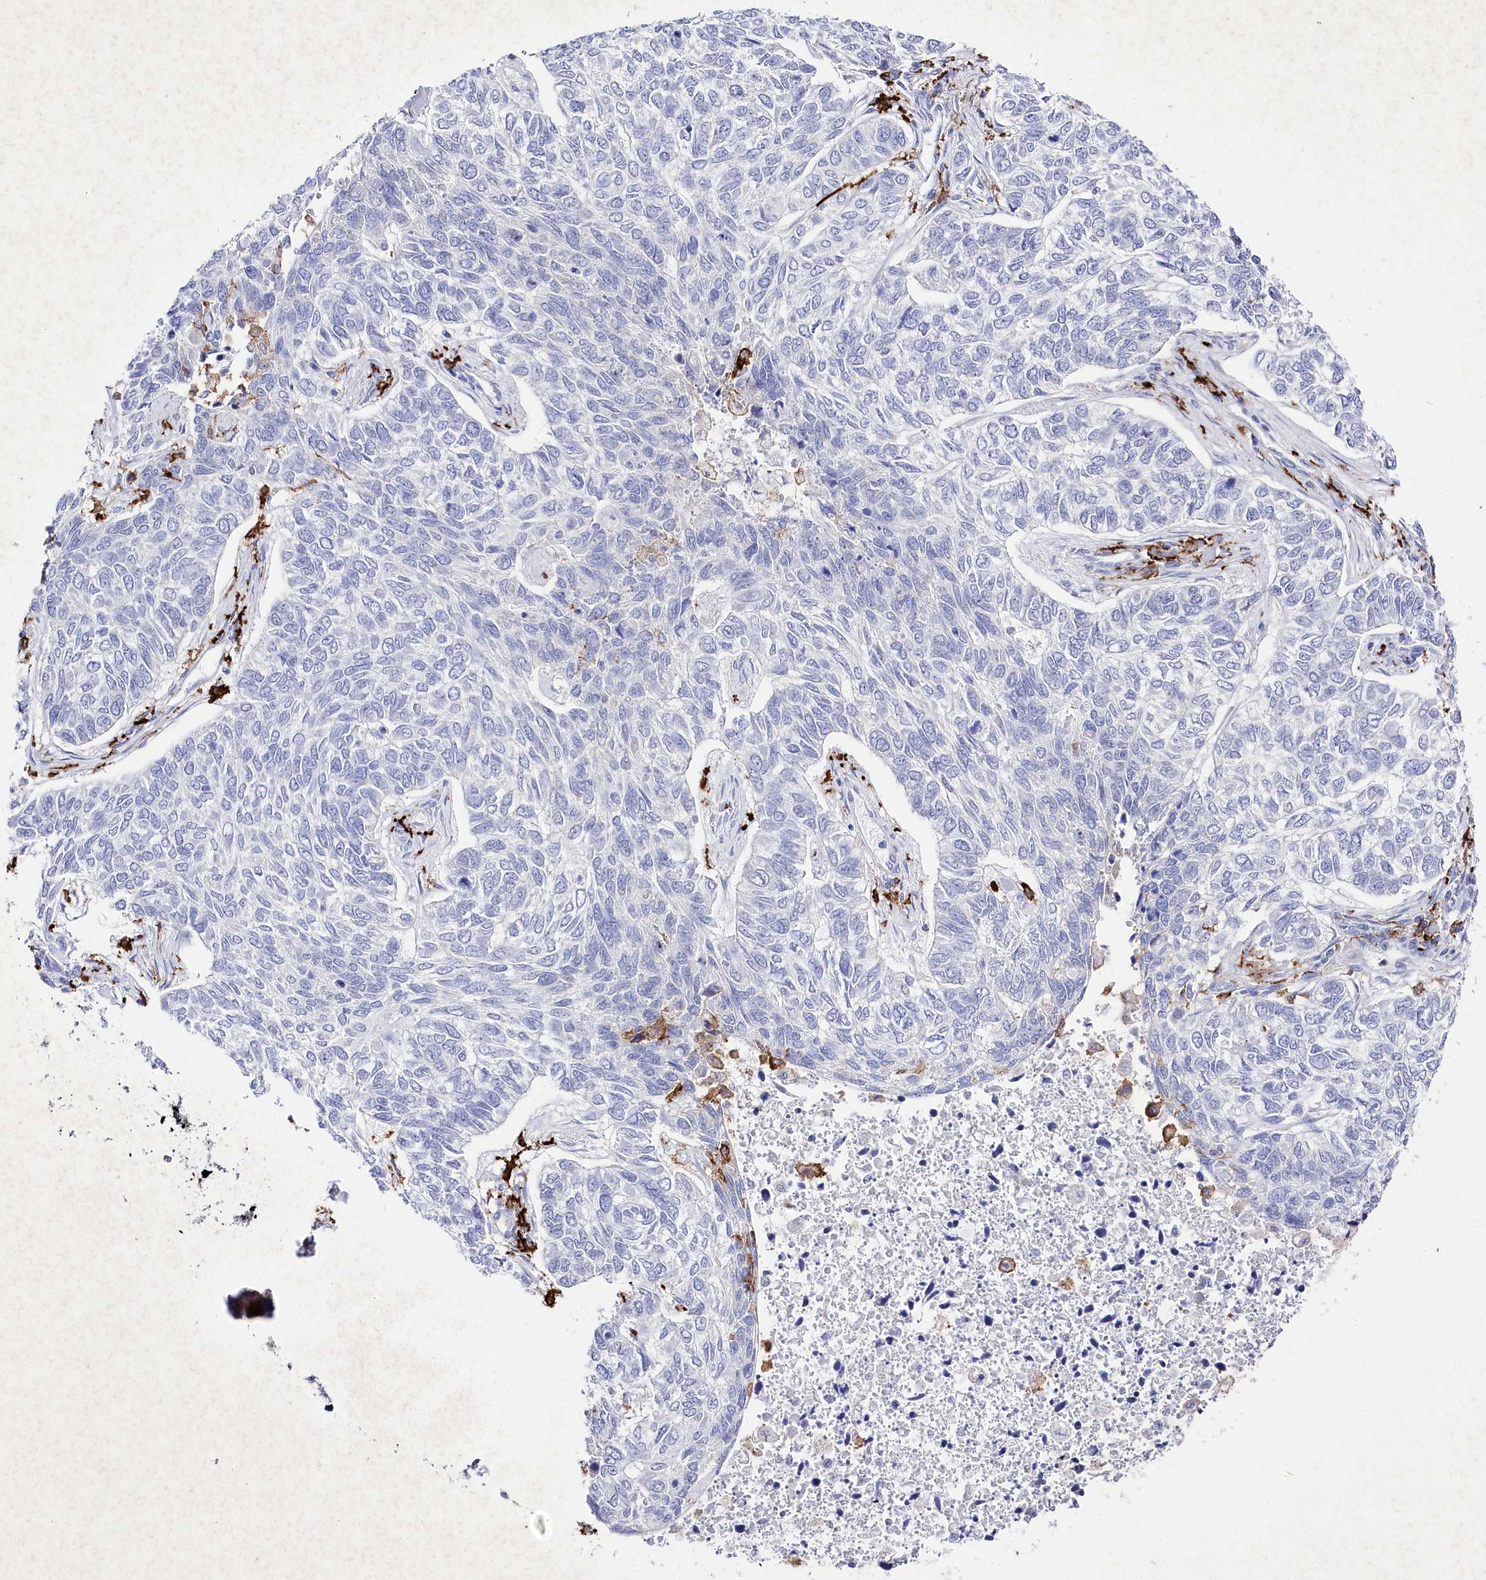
{"staining": {"intensity": "negative", "quantity": "none", "location": "none"}, "tissue": "skin cancer", "cell_type": "Tumor cells", "image_type": "cancer", "snomed": [{"axis": "morphology", "description": "Basal cell carcinoma"}, {"axis": "topography", "description": "Skin"}], "caption": "DAB (3,3'-diaminobenzidine) immunohistochemical staining of skin basal cell carcinoma exhibits no significant expression in tumor cells.", "gene": "CLEC4M", "patient": {"sex": "female", "age": 65}}